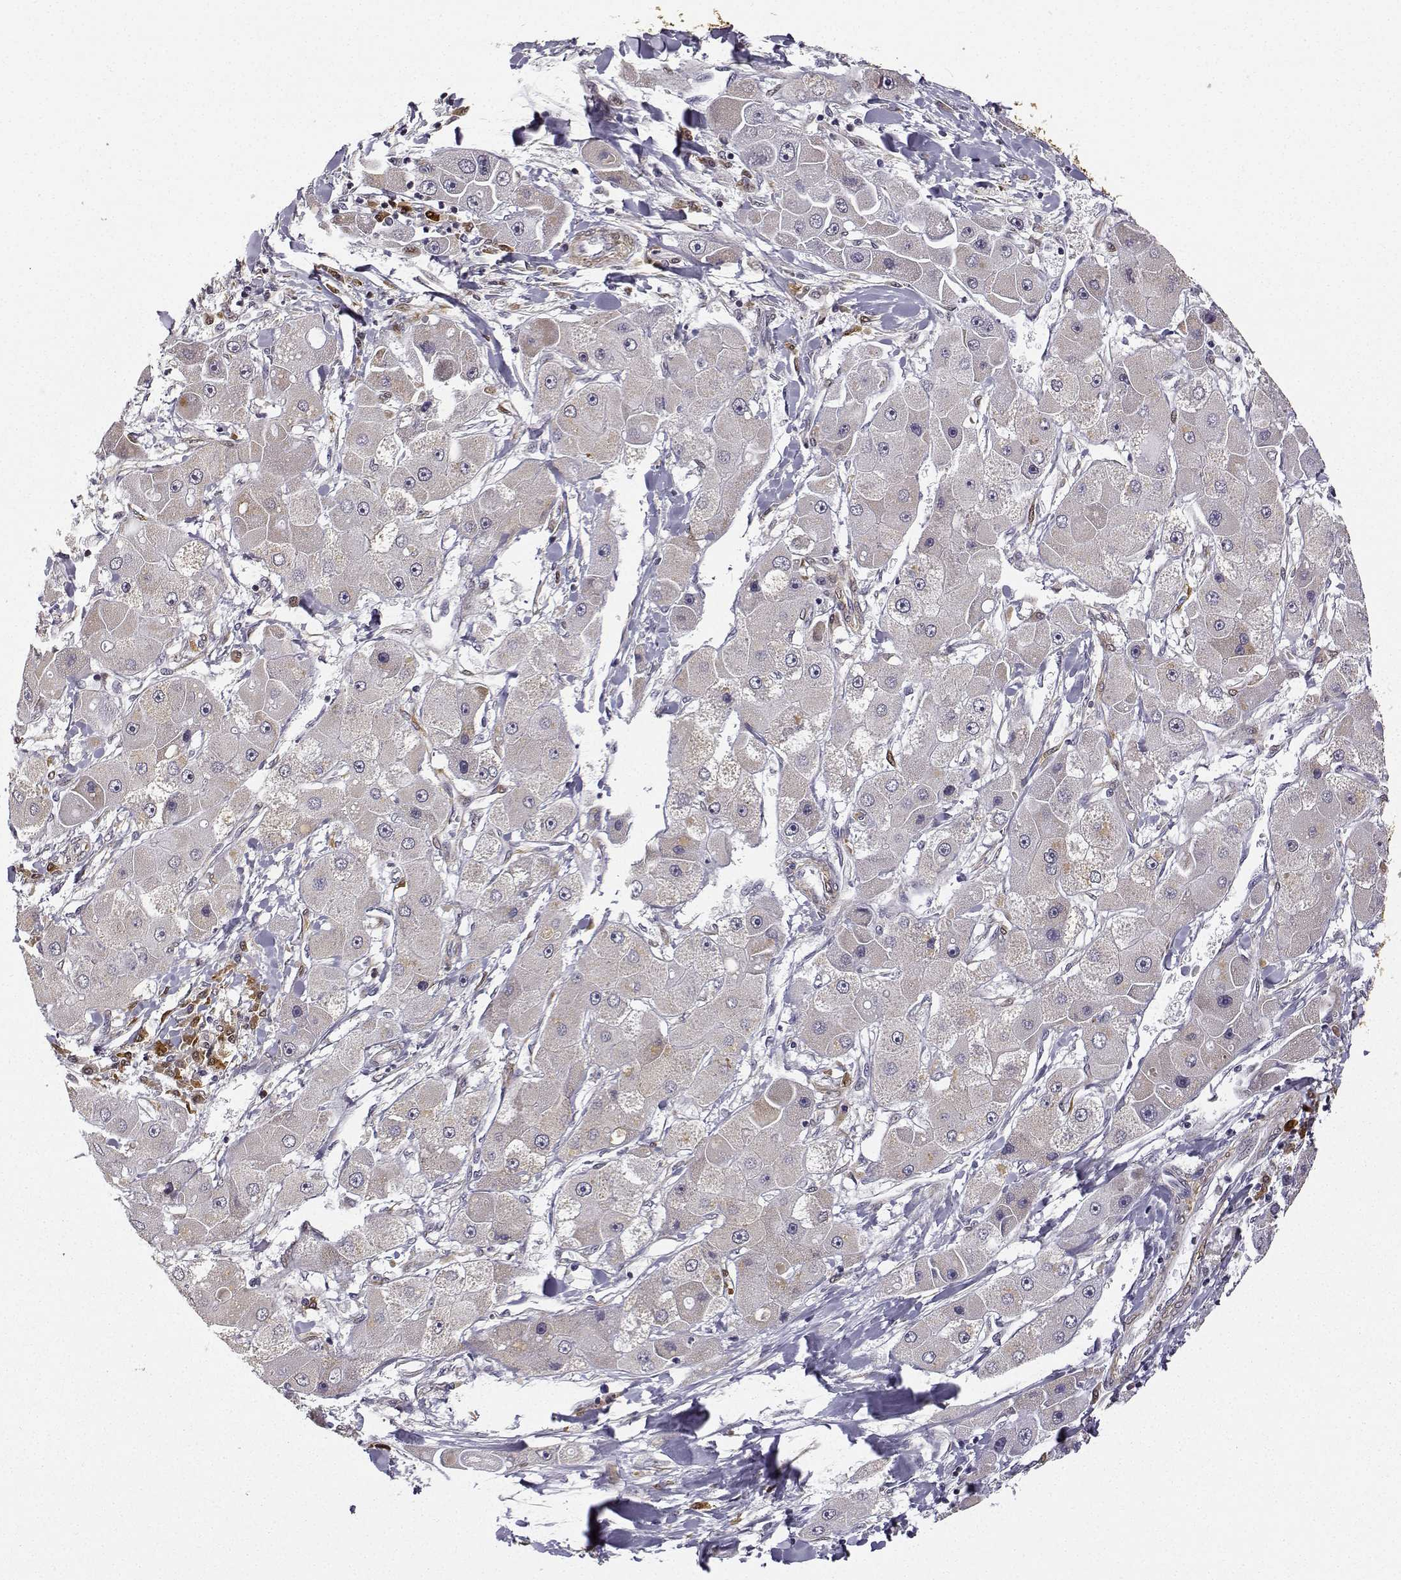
{"staining": {"intensity": "negative", "quantity": "none", "location": "none"}, "tissue": "liver cancer", "cell_type": "Tumor cells", "image_type": "cancer", "snomed": [{"axis": "morphology", "description": "Carcinoma, Hepatocellular, NOS"}, {"axis": "topography", "description": "Liver"}], "caption": "Tumor cells are negative for brown protein staining in hepatocellular carcinoma (liver).", "gene": "PHGDH", "patient": {"sex": "male", "age": 24}}